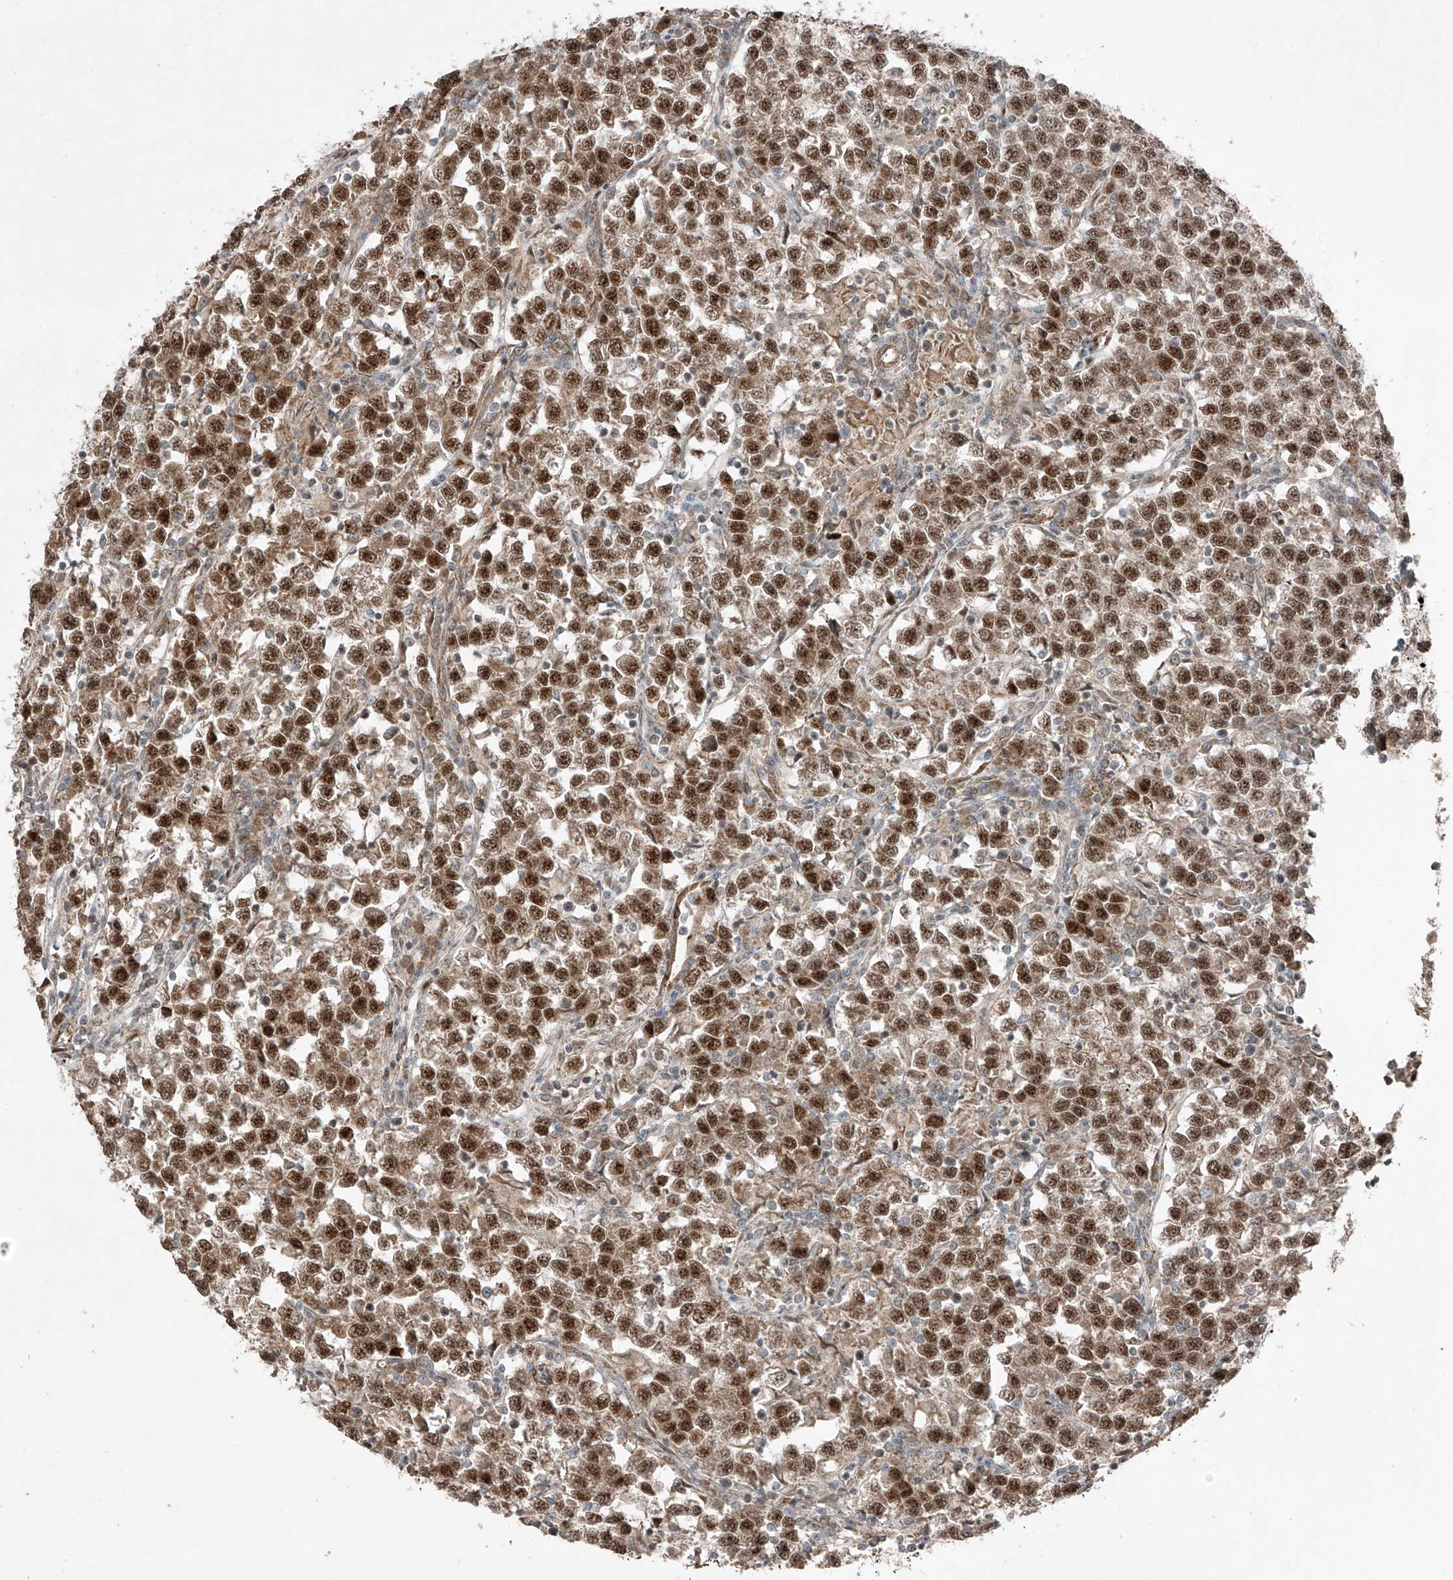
{"staining": {"intensity": "strong", "quantity": ">75%", "location": "nuclear"}, "tissue": "testis cancer", "cell_type": "Tumor cells", "image_type": "cancer", "snomed": [{"axis": "morphology", "description": "Normal tissue, NOS"}, {"axis": "morphology", "description": "Seminoma, NOS"}, {"axis": "topography", "description": "Testis"}], "caption": "This micrograph displays immunohistochemistry (IHC) staining of human seminoma (testis), with high strong nuclear positivity in approximately >75% of tumor cells.", "gene": "ZNF620", "patient": {"sex": "male", "age": 43}}